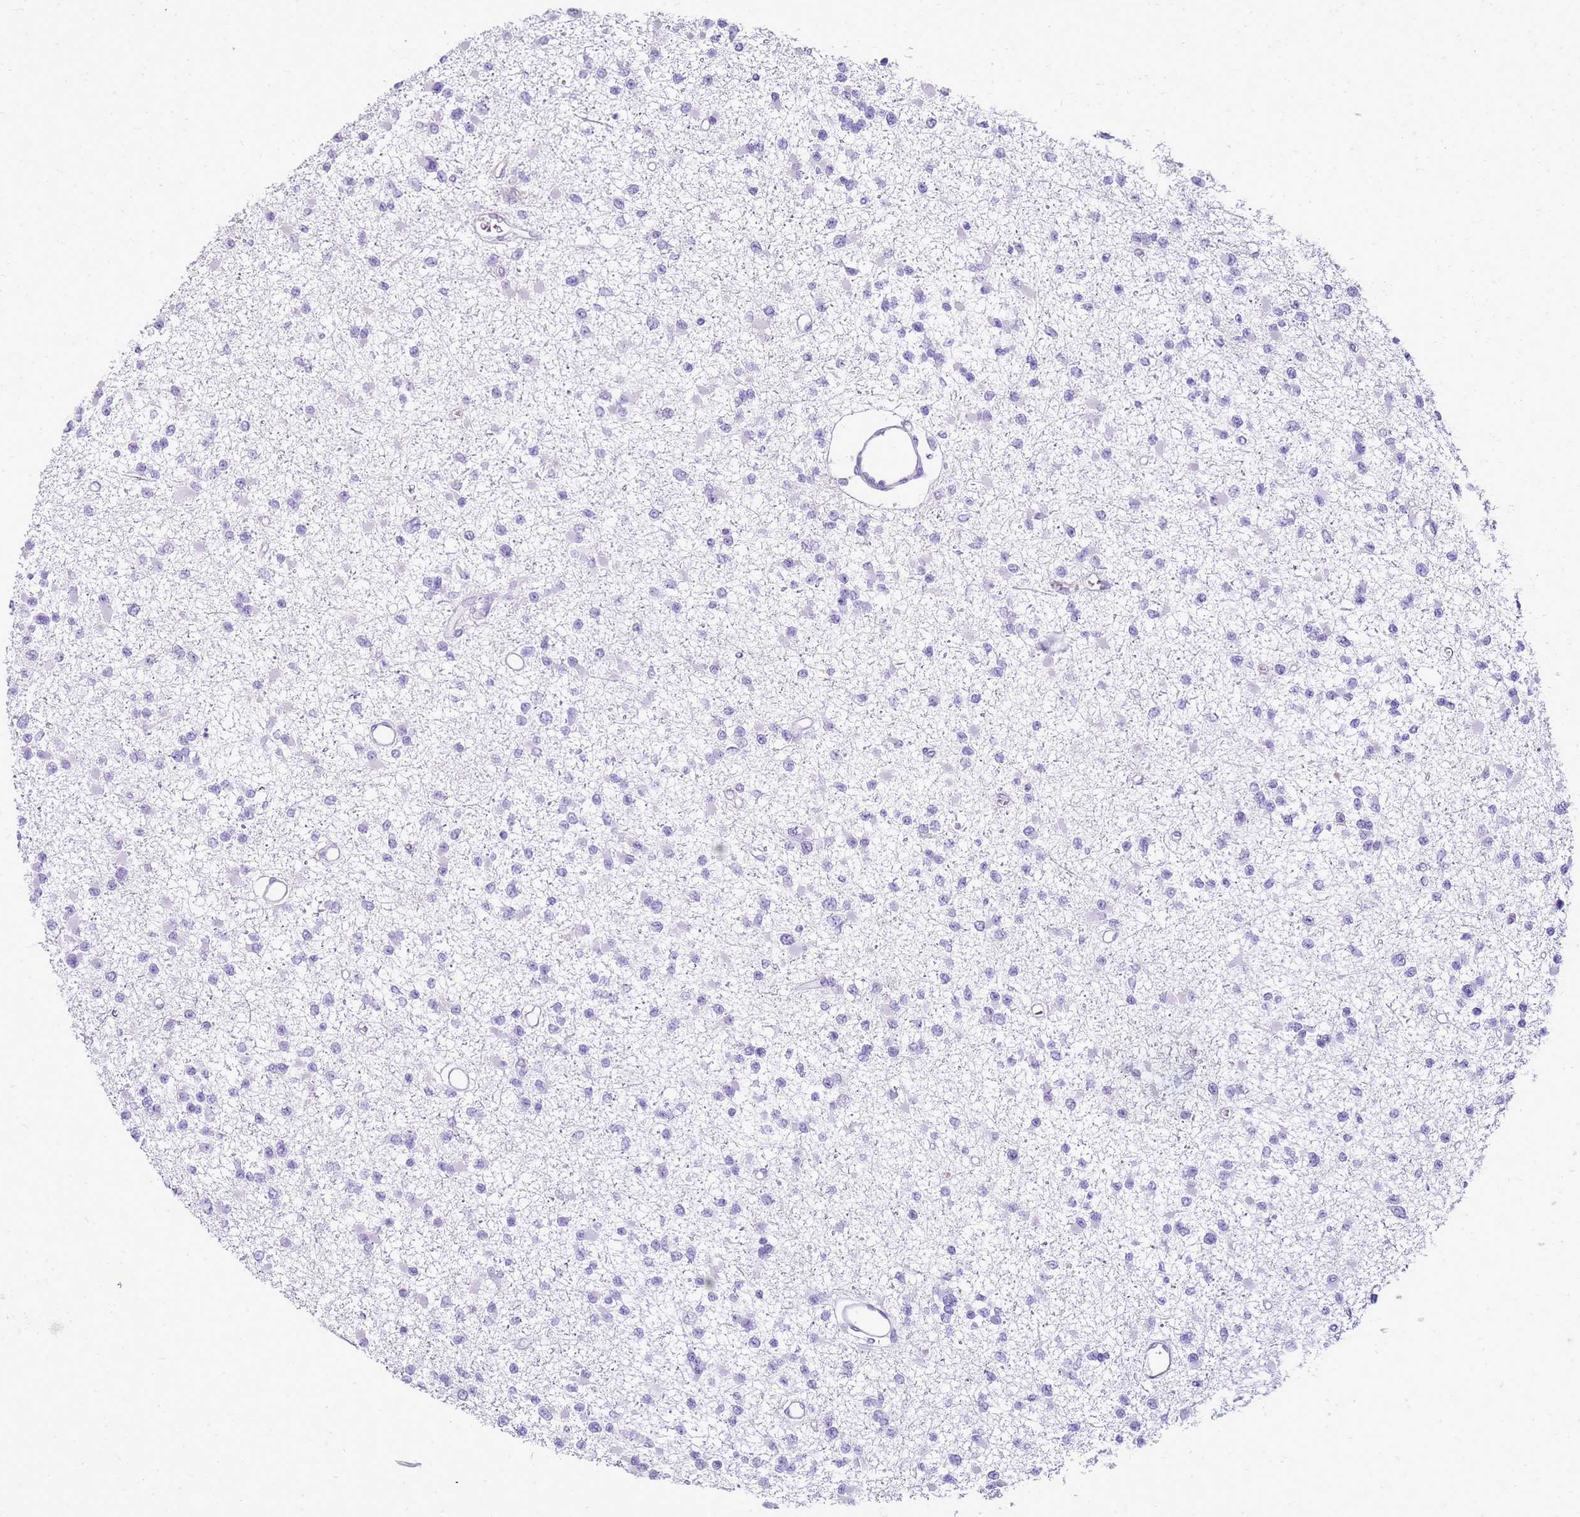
{"staining": {"intensity": "negative", "quantity": "none", "location": "none"}, "tissue": "glioma", "cell_type": "Tumor cells", "image_type": "cancer", "snomed": [{"axis": "morphology", "description": "Glioma, malignant, Low grade"}, {"axis": "topography", "description": "Brain"}], "caption": "The immunohistochemistry (IHC) photomicrograph has no significant staining in tumor cells of glioma tissue. (Immunohistochemistry (ihc), brightfield microscopy, high magnification).", "gene": "SULT1E1", "patient": {"sex": "female", "age": 22}}